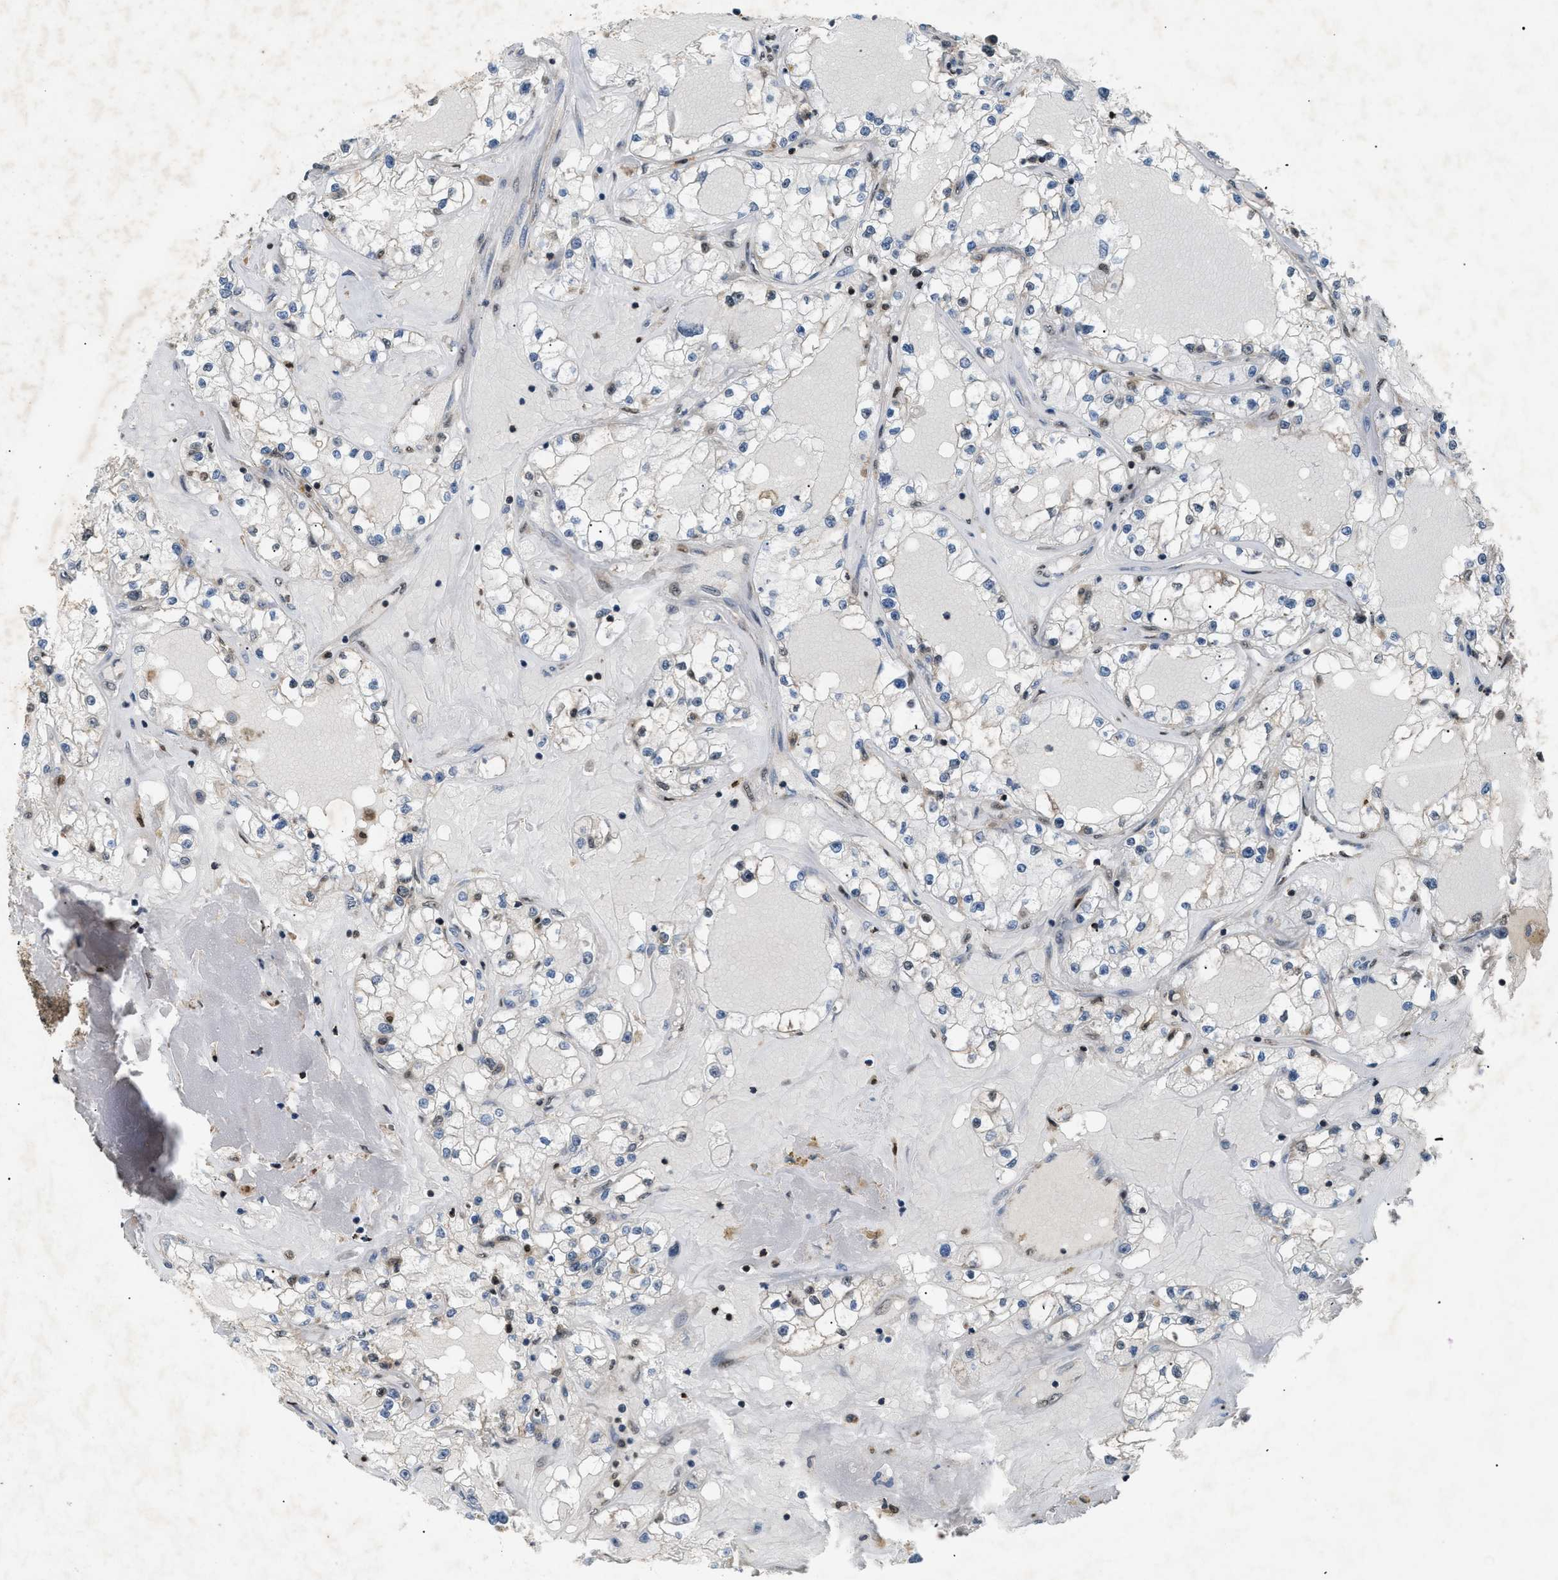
{"staining": {"intensity": "weak", "quantity": "<25%", "location": "nuclear"}, "tissue": "renal cancer", "cell_type": "Tumor cells", "image_type": "cancer", "snomed": [{"axis": "morphology", "description": "Adenocarcinoma, NOS"}, {"axis": "topography", "description": "Kidney"}], "caption": "Tumor cells are negative for protein expression in human renal adenocarcinoma.", "gene": "RBM5", "patient": {"sex": "male", "age": 56}}